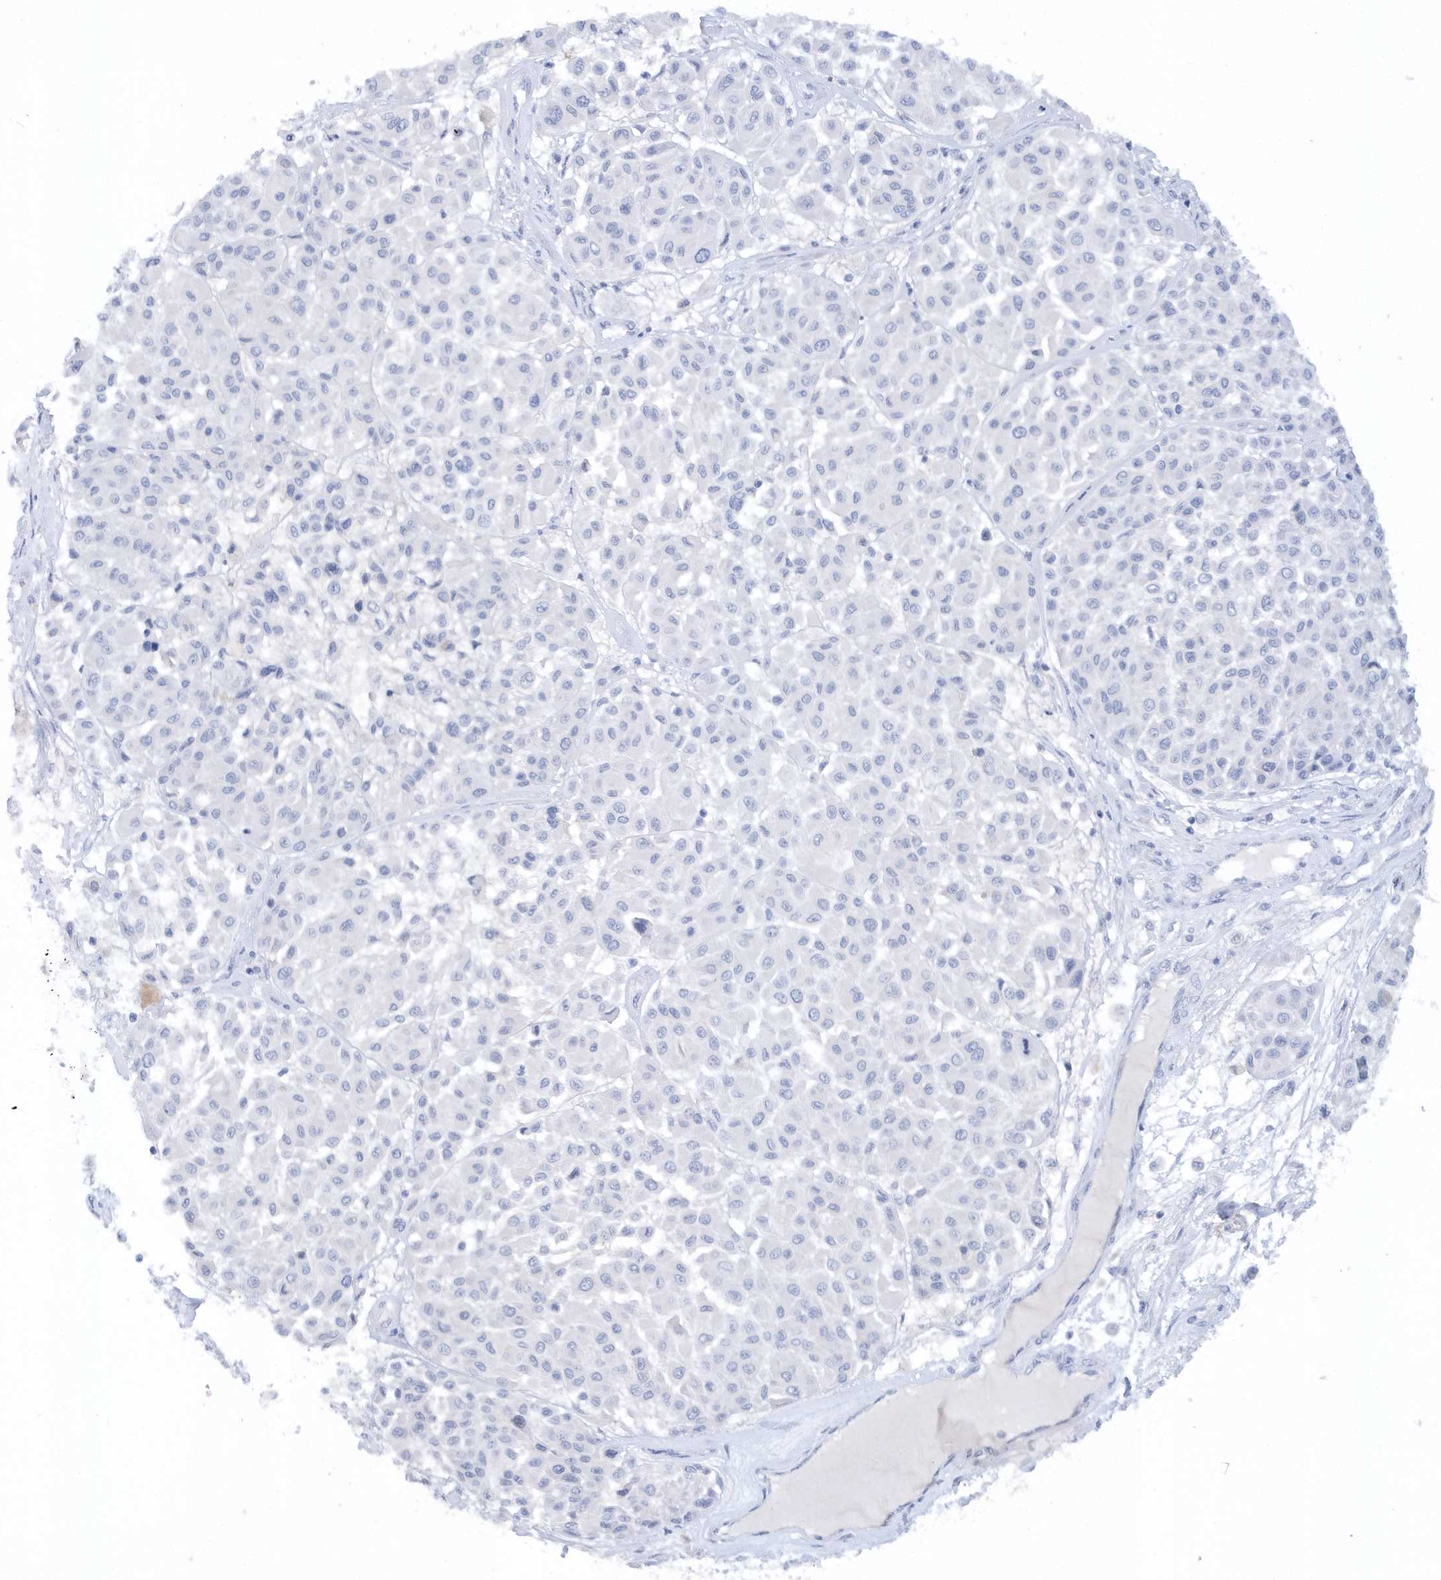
{"staining": {"intensity": "negative", "quantity": "none", "location": "none"}, "tissue": "melanoma", "cell_type": "Tumor cells", "image_type": "cancer", "snomed": [{"axis": "morphology", "description": "Malignant melanoma, Metastatic site"}, {"axis": "topography", "description": "Soft tissue"}], "caption": "Immunohistochemical staining of human malignant melanoma (metastatic site) demonstrates no significant positivity in tumor cells. (DAB (3,3'-diaminobenzidine) IHC with hematoxylin counter stain).", "gene": "RPE", "patient": {"sex": "male", "age": 41}}